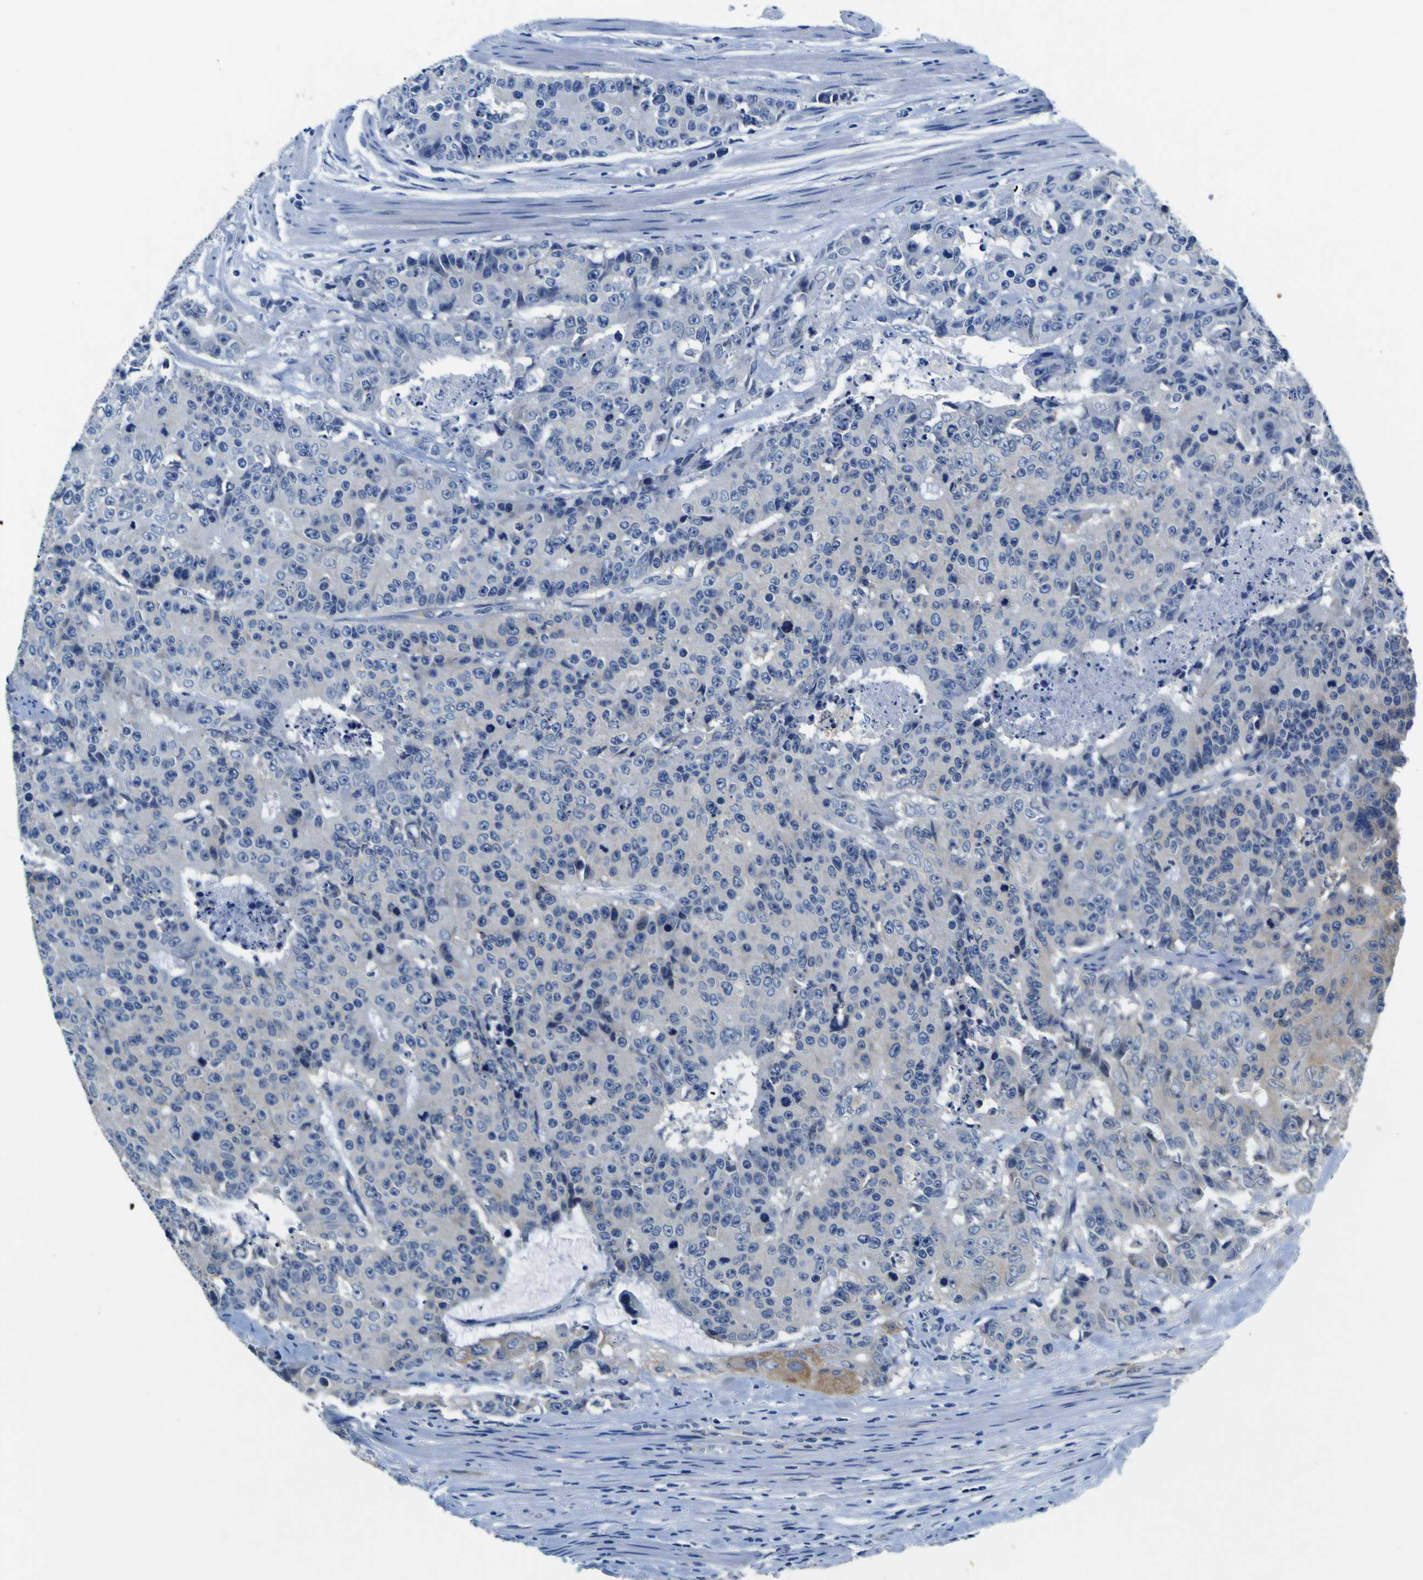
{"staining": {"intensity": "negative", "quantity": "none", "location": "none"}, "tissue": "colorectal cancer", "cell_type": "Tumor cells", "image_type": "cancer", "snomed": [{"axis": "morphology", "description": "Adenocarcinoma, NOS"}, {"axis": "topography", "description": "Colon"}], "caption": "Photomicrograph shows no protein staining in tumor cells of adenocarcinoma (colorectal) tissue.", "gene": "EPHB4", "patient": {"sex": "female", "age": 86}}